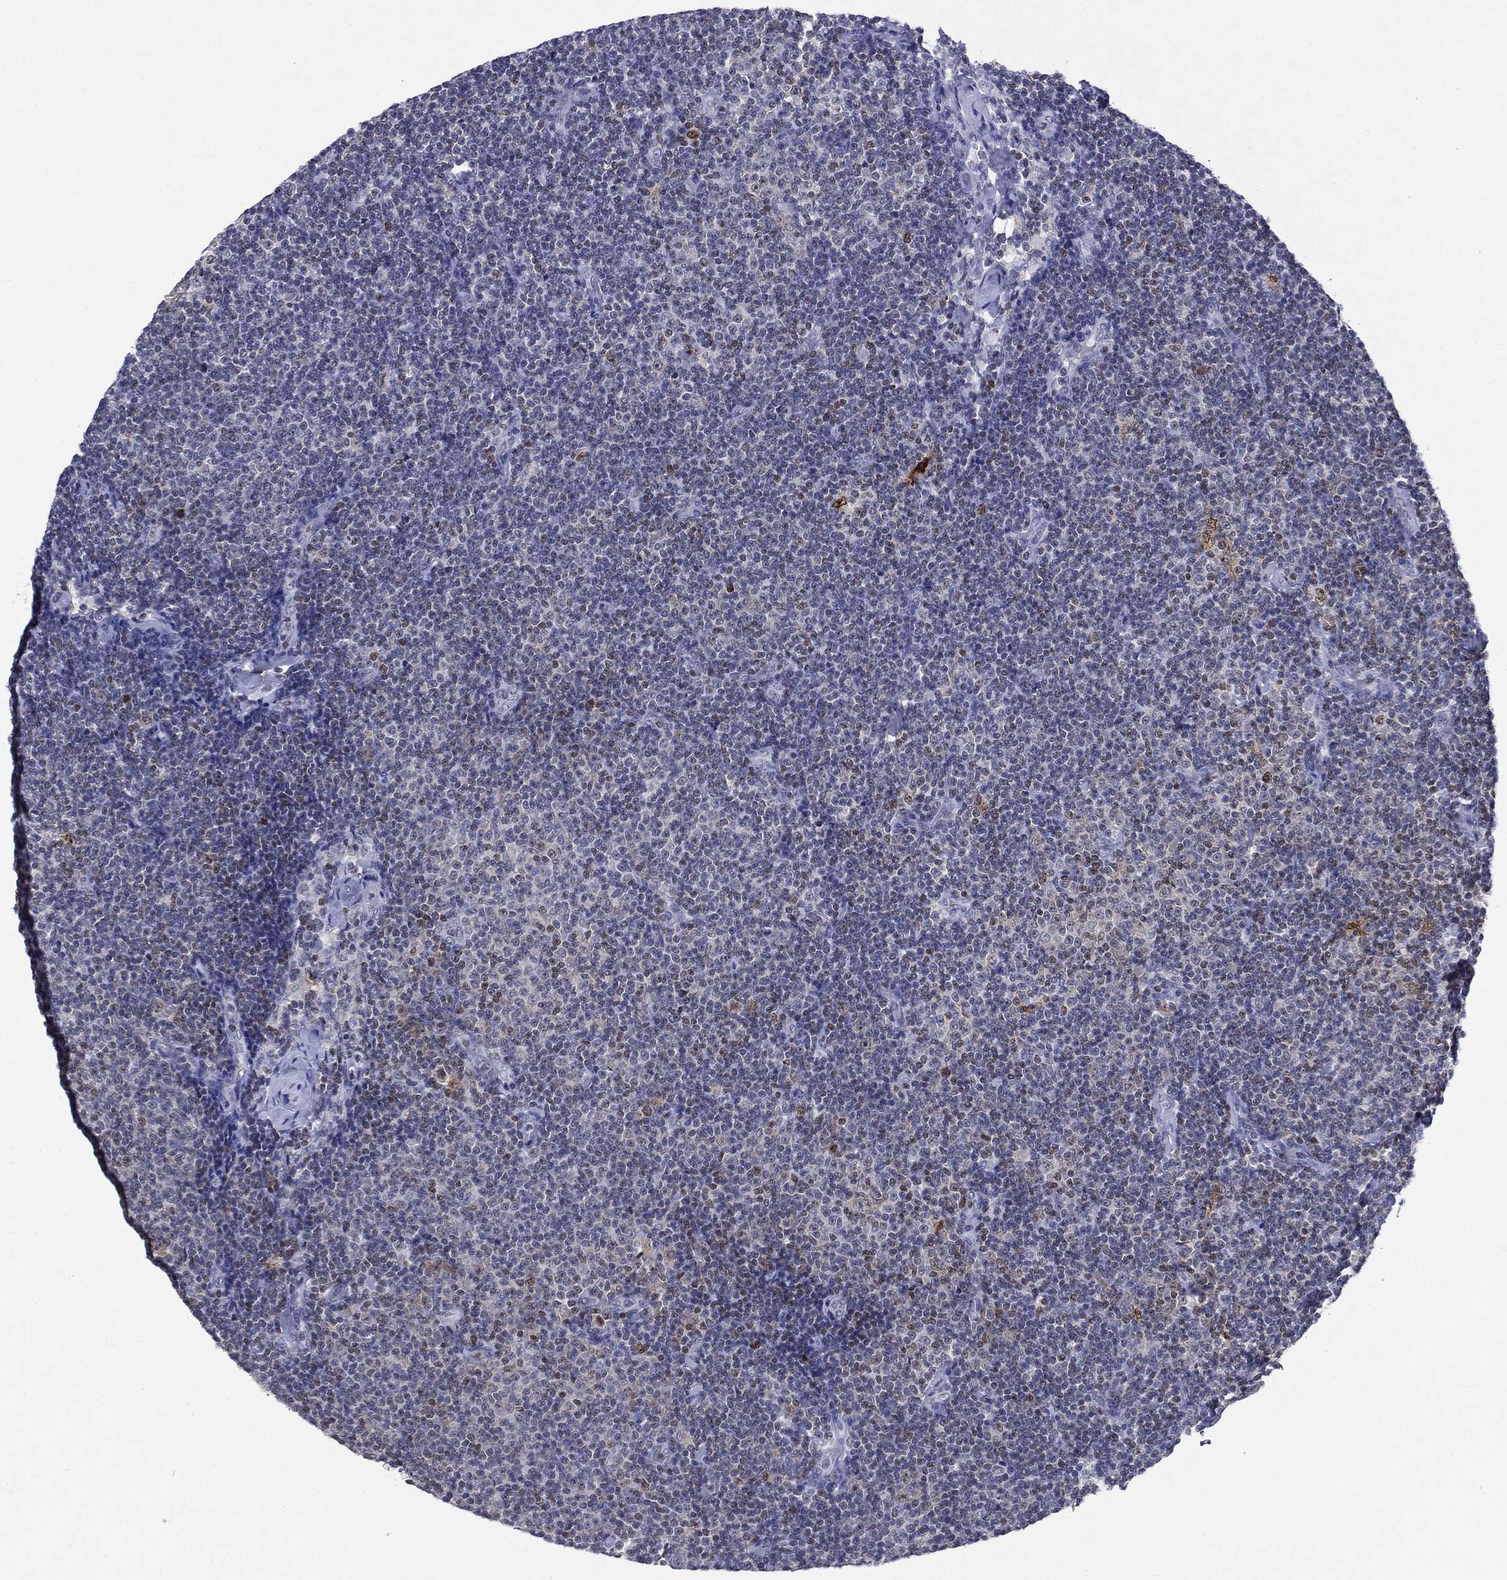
{"staining": {"intensity": "weak", "quantity": "<25%", "location": "nuclear"}, "tissue": "lymphoma", "cell_type": "Tumor cells", "image_type": "cancer", "snomed": [{"axis": "morphology", "description": "Malignant lymphoma, non-Hodgkin's type, Low grade"}, {"axis": "topography", "description": "Lymph node"}], "caption": "High power microscopy histopathology image of an immunohistochemistry micrograph of lymphoma, revealing no significant staining in tumor cells.", "gene": "KIF2C", "patient": {"sex": "male", "age": 81}}